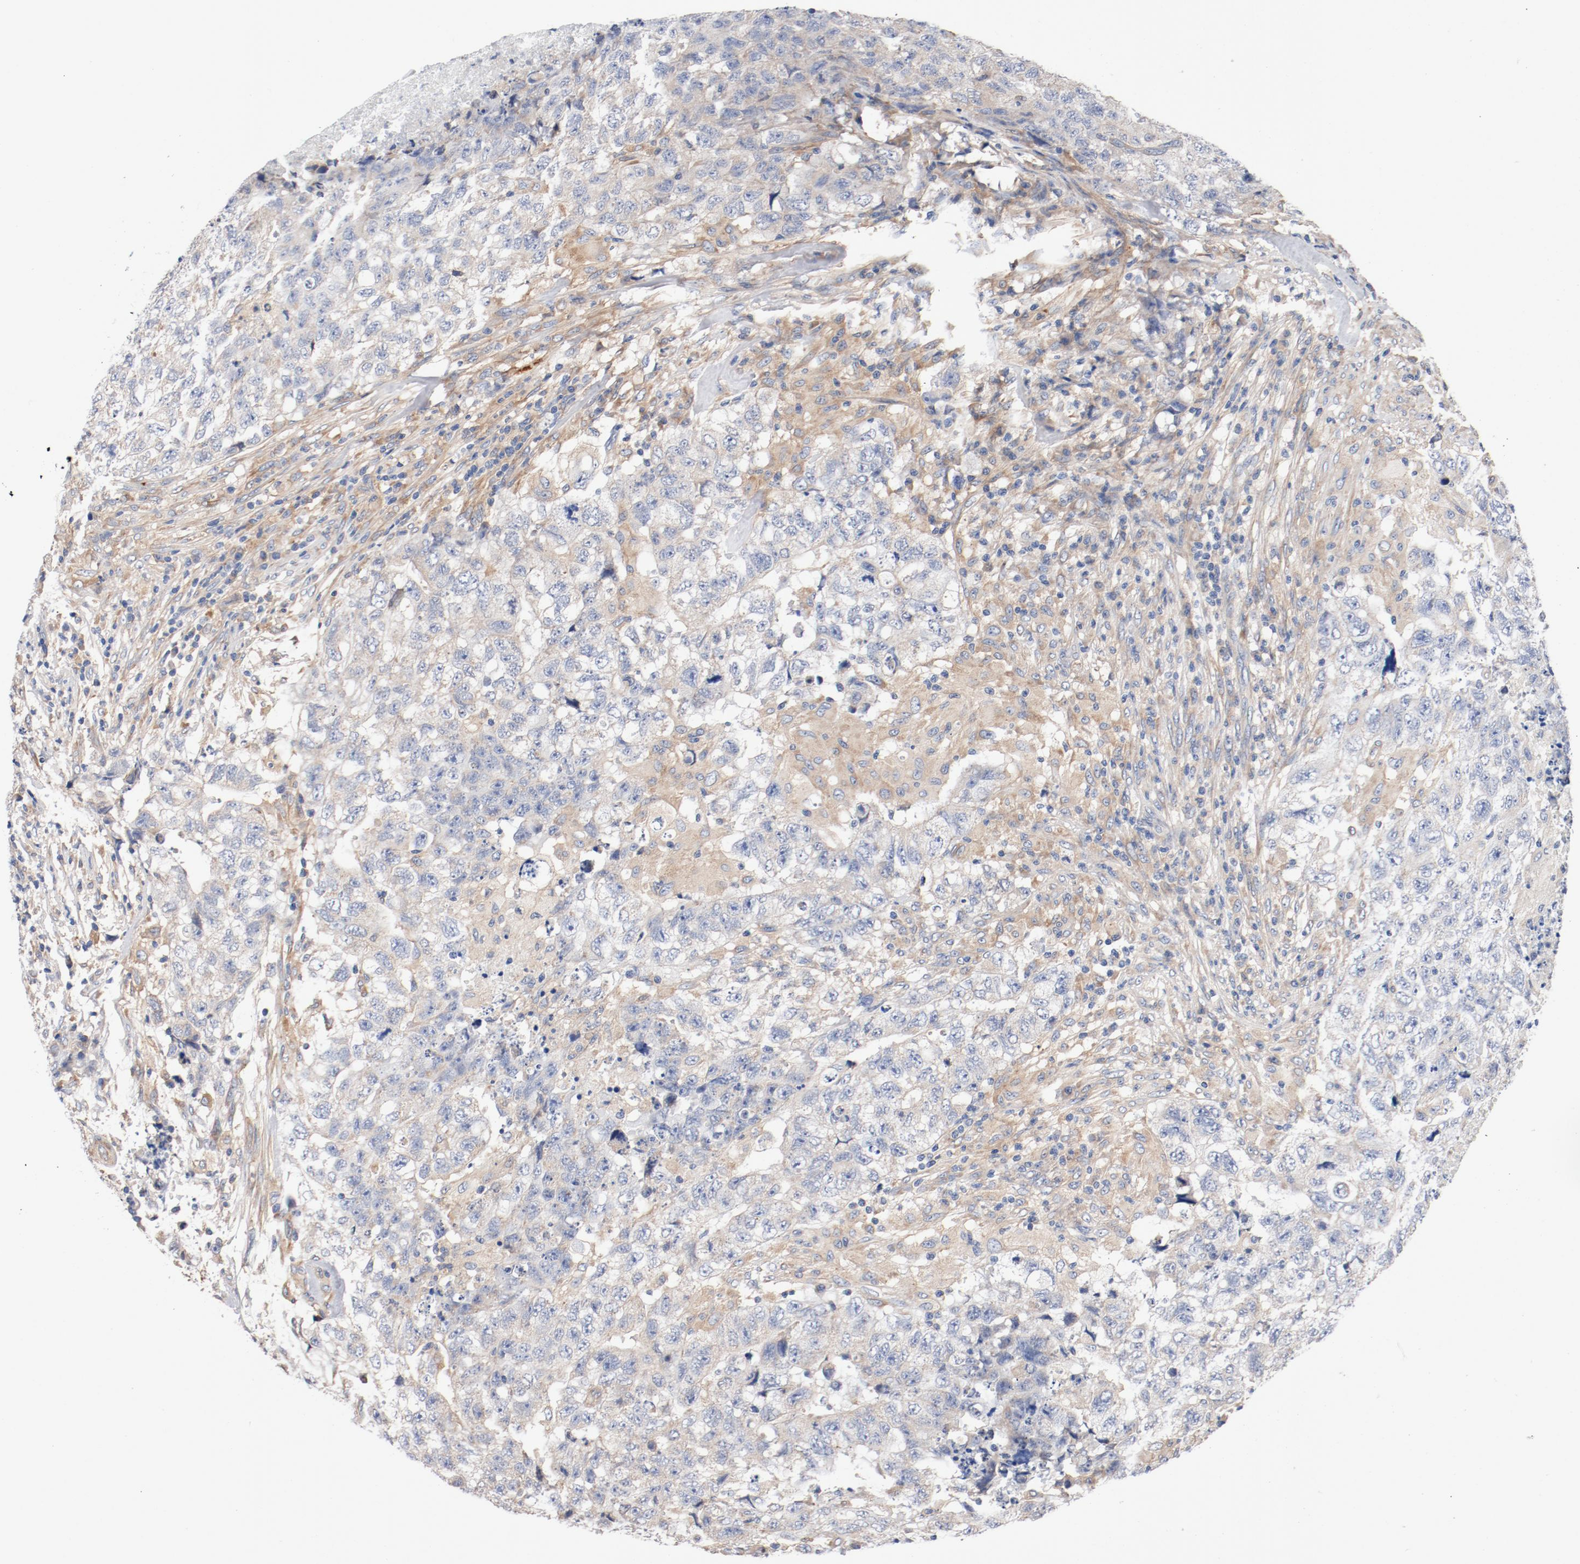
{"staining": {"intensity": "negative", "quantity": "none", "location": "none"}, "tissue": "testis cancer", "cell_type": "Tumor cells", "image_type": "cancer", "snomed": [{"axis": "morphology", "description": "Carcinoma, Embryonal, NOS"}, {"axis": "topography", "description": "Testis"}], "caption": "The immunohistochemistry photomicrograph has no significant expression in tumor cells of embryonal carcinoma (testis) tissue. (DAB immunohistochemistry (IHC), high magnification).", "gene": "ILK", "patient": {"sex": "male", "age": 21}}